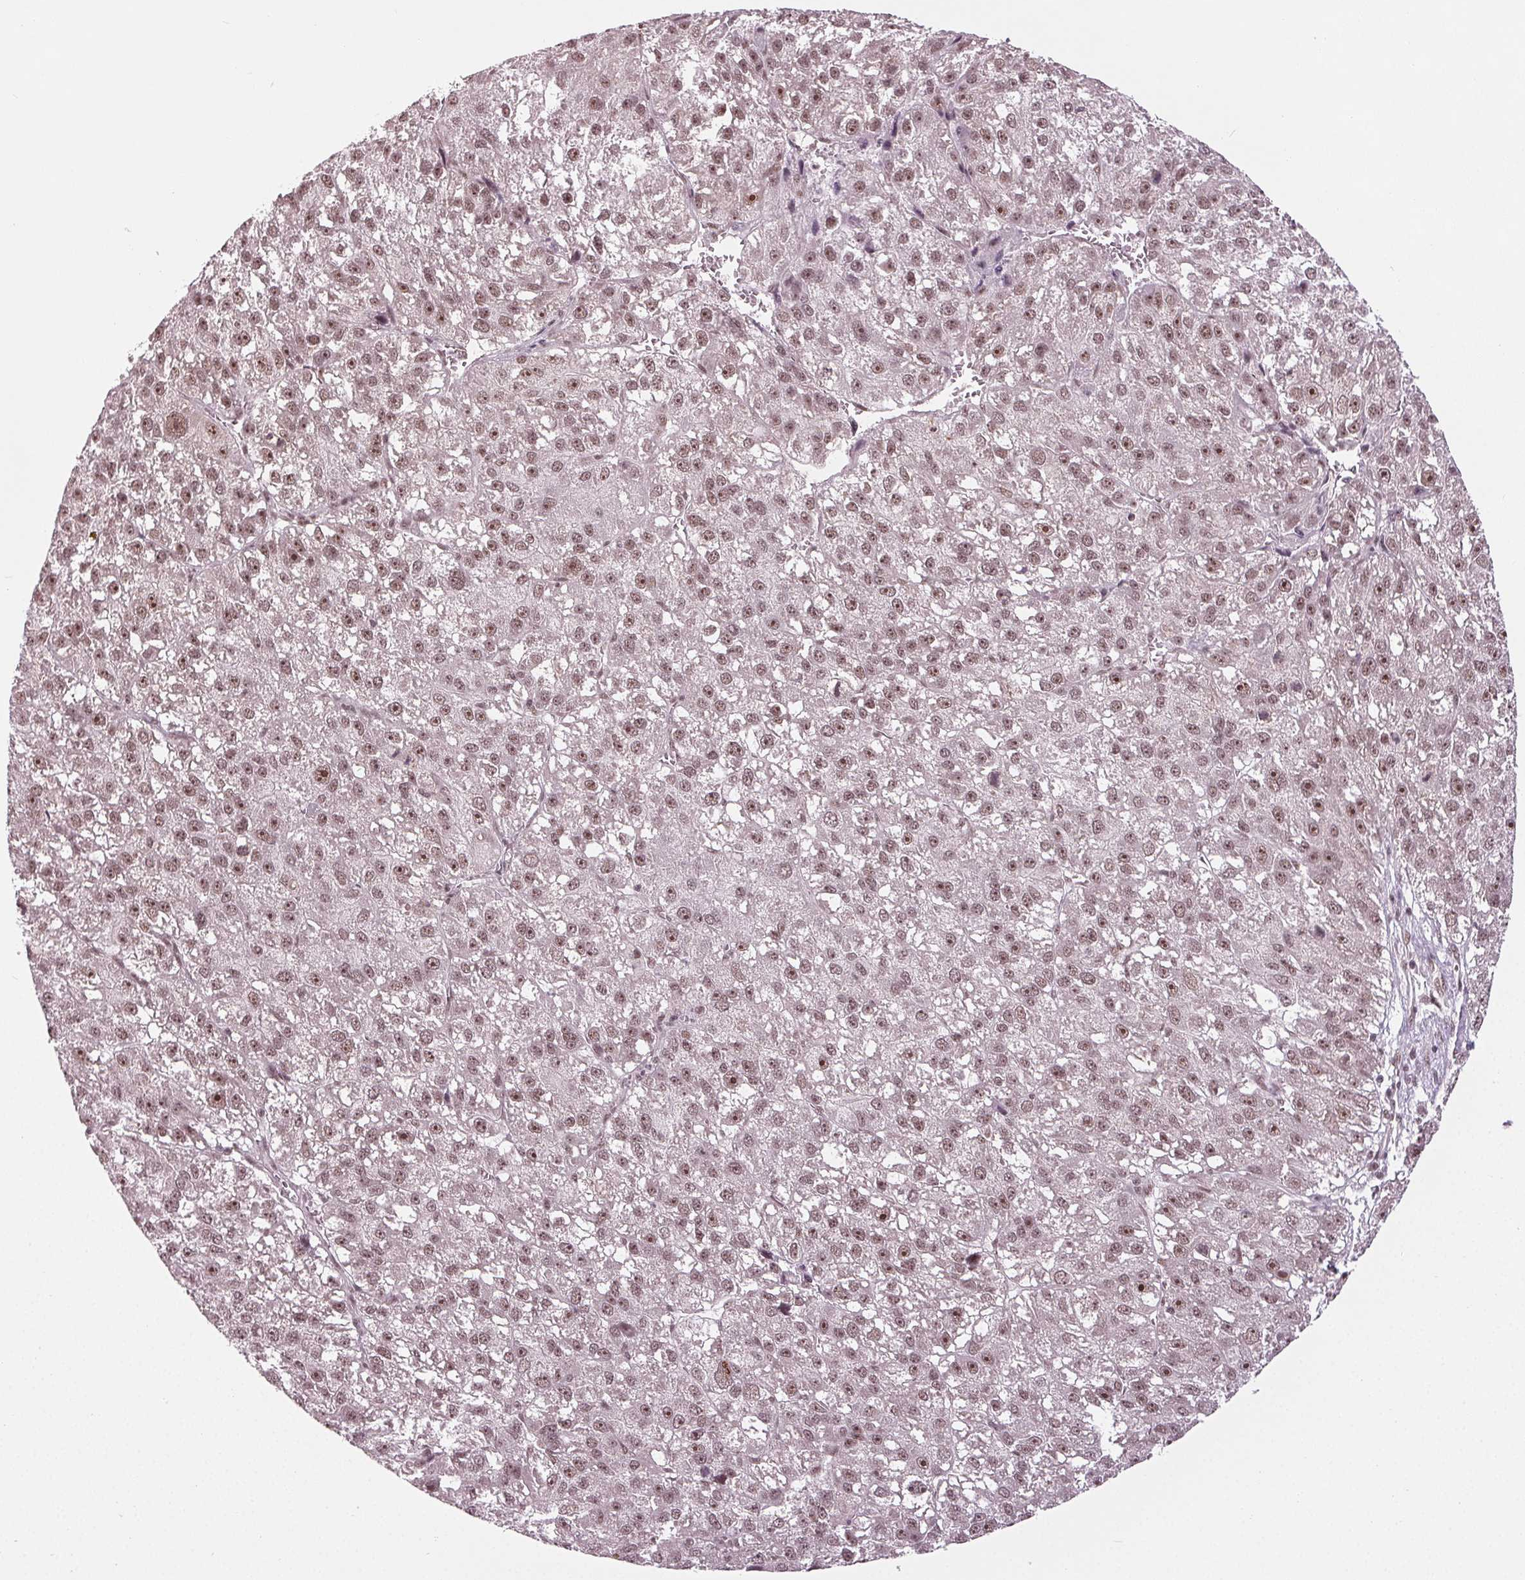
{"staining": {"intensity": "moderate", "quantity": ">75%", "location": "nuclear"}, "tissue": "liver cancer", "cell_type": "Tumor cells", "image_type": "cancer", "snomed": [{"axis": "morphology", "description": "Carcinoma, Hepatocellular, NOS"}, {"axis": "topography", "description": "Liver"}], "caption": "Brown immunohistochemical staining in human liver hepatocellular carcinoma displays moderate nuclear staining in about >75% of tumor cells.", "gene": "DDX41", "patient": {"sex": "female", "age": 70}}